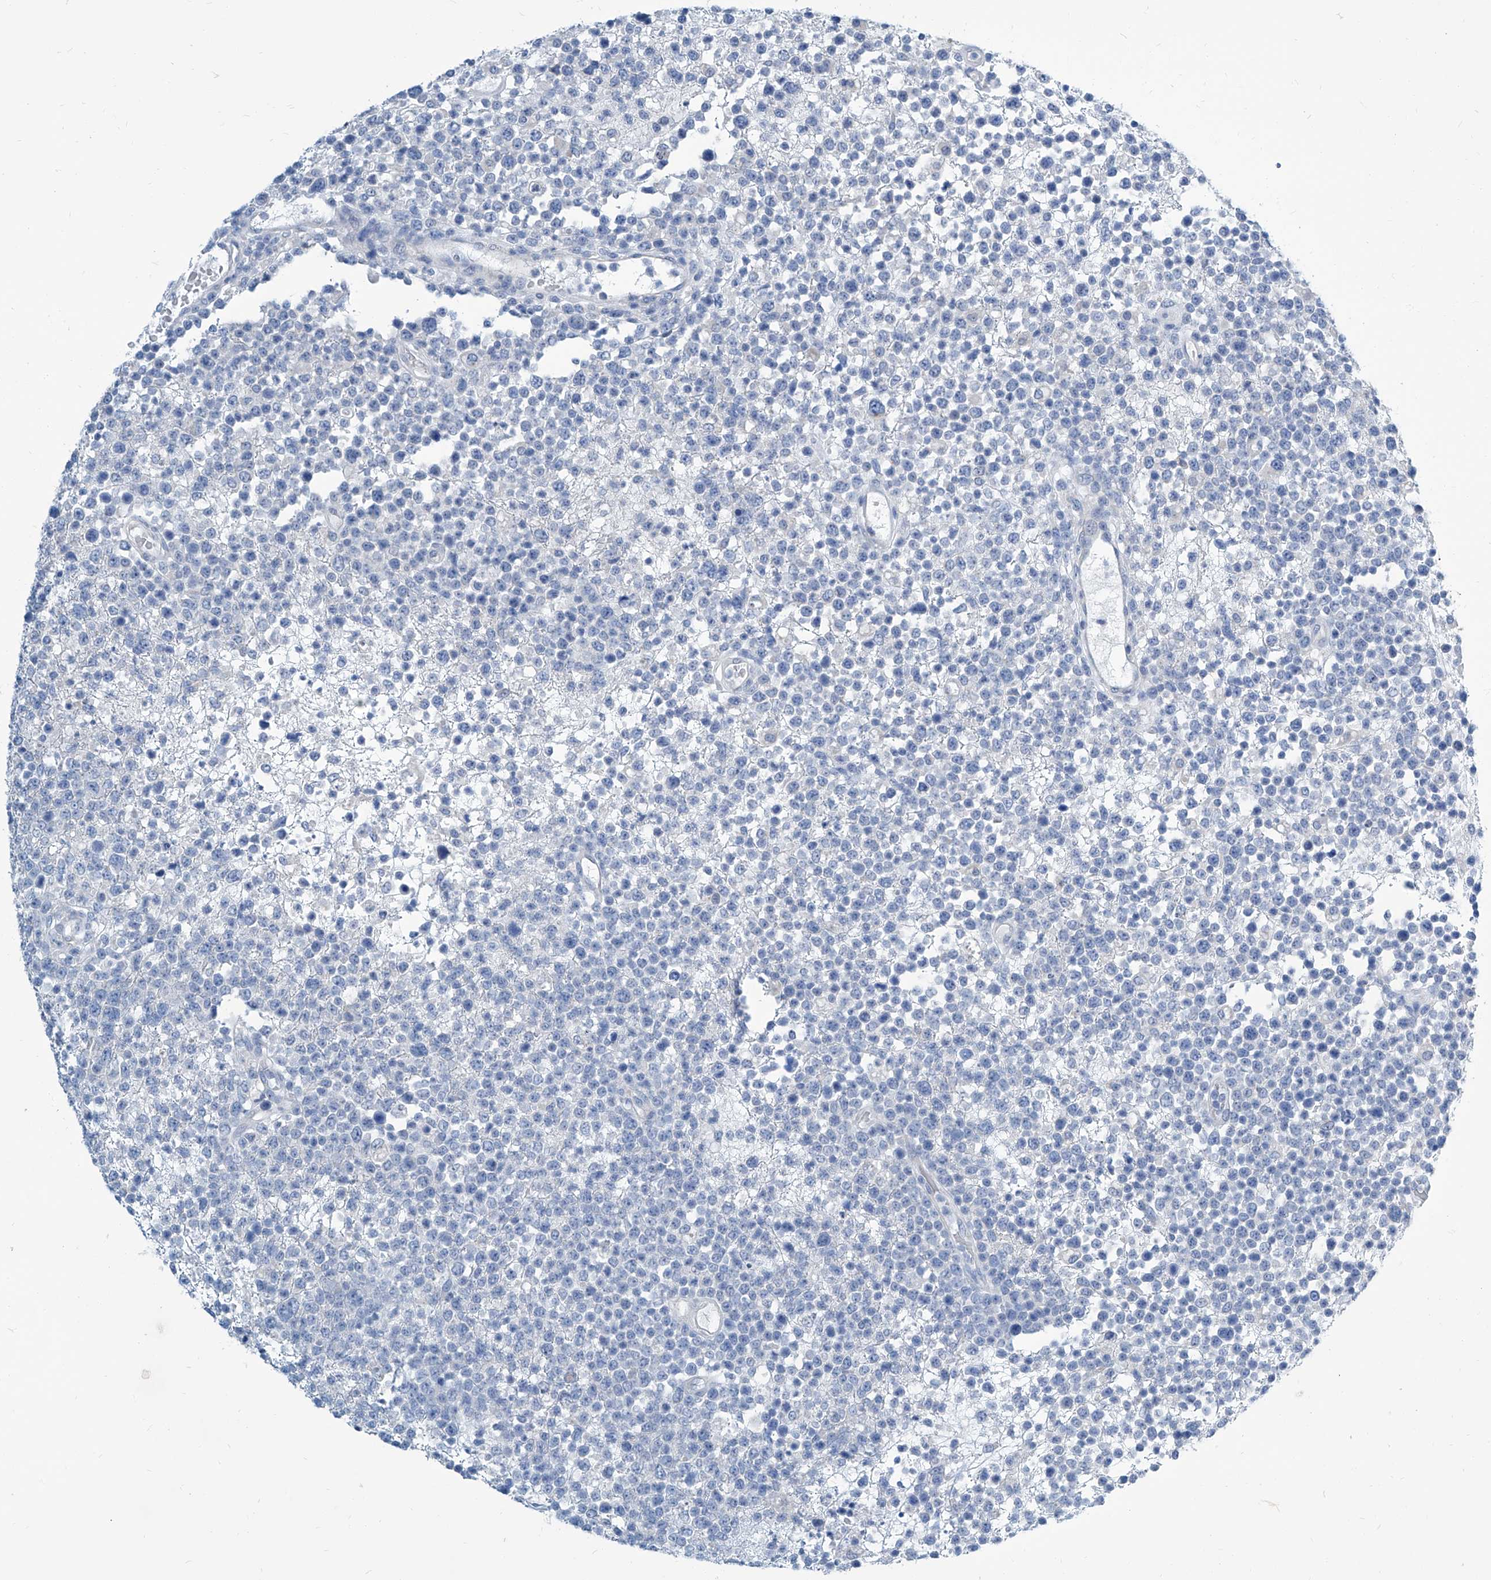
{"staining": {"intensity": "negative", "quantity": "none", "location": "none"}, "tissue": "lymphoma", "cell_type": "Tumor cells", "image_type": "cancer", "snomed": [{"axis": "morphology", "description": "Malignant lymphoma, non-Hodgkin's type, High grade"}, {"axis": "topography", "description": "Colon"}], "caption": "Immunohistochemical staining of human high-grade malignant lymphoma, non-Hodgkin's type shows no significant positivity in tumor cells.", "gene": "ZNF519", "patient": {"sex": "female", "age": 53}}